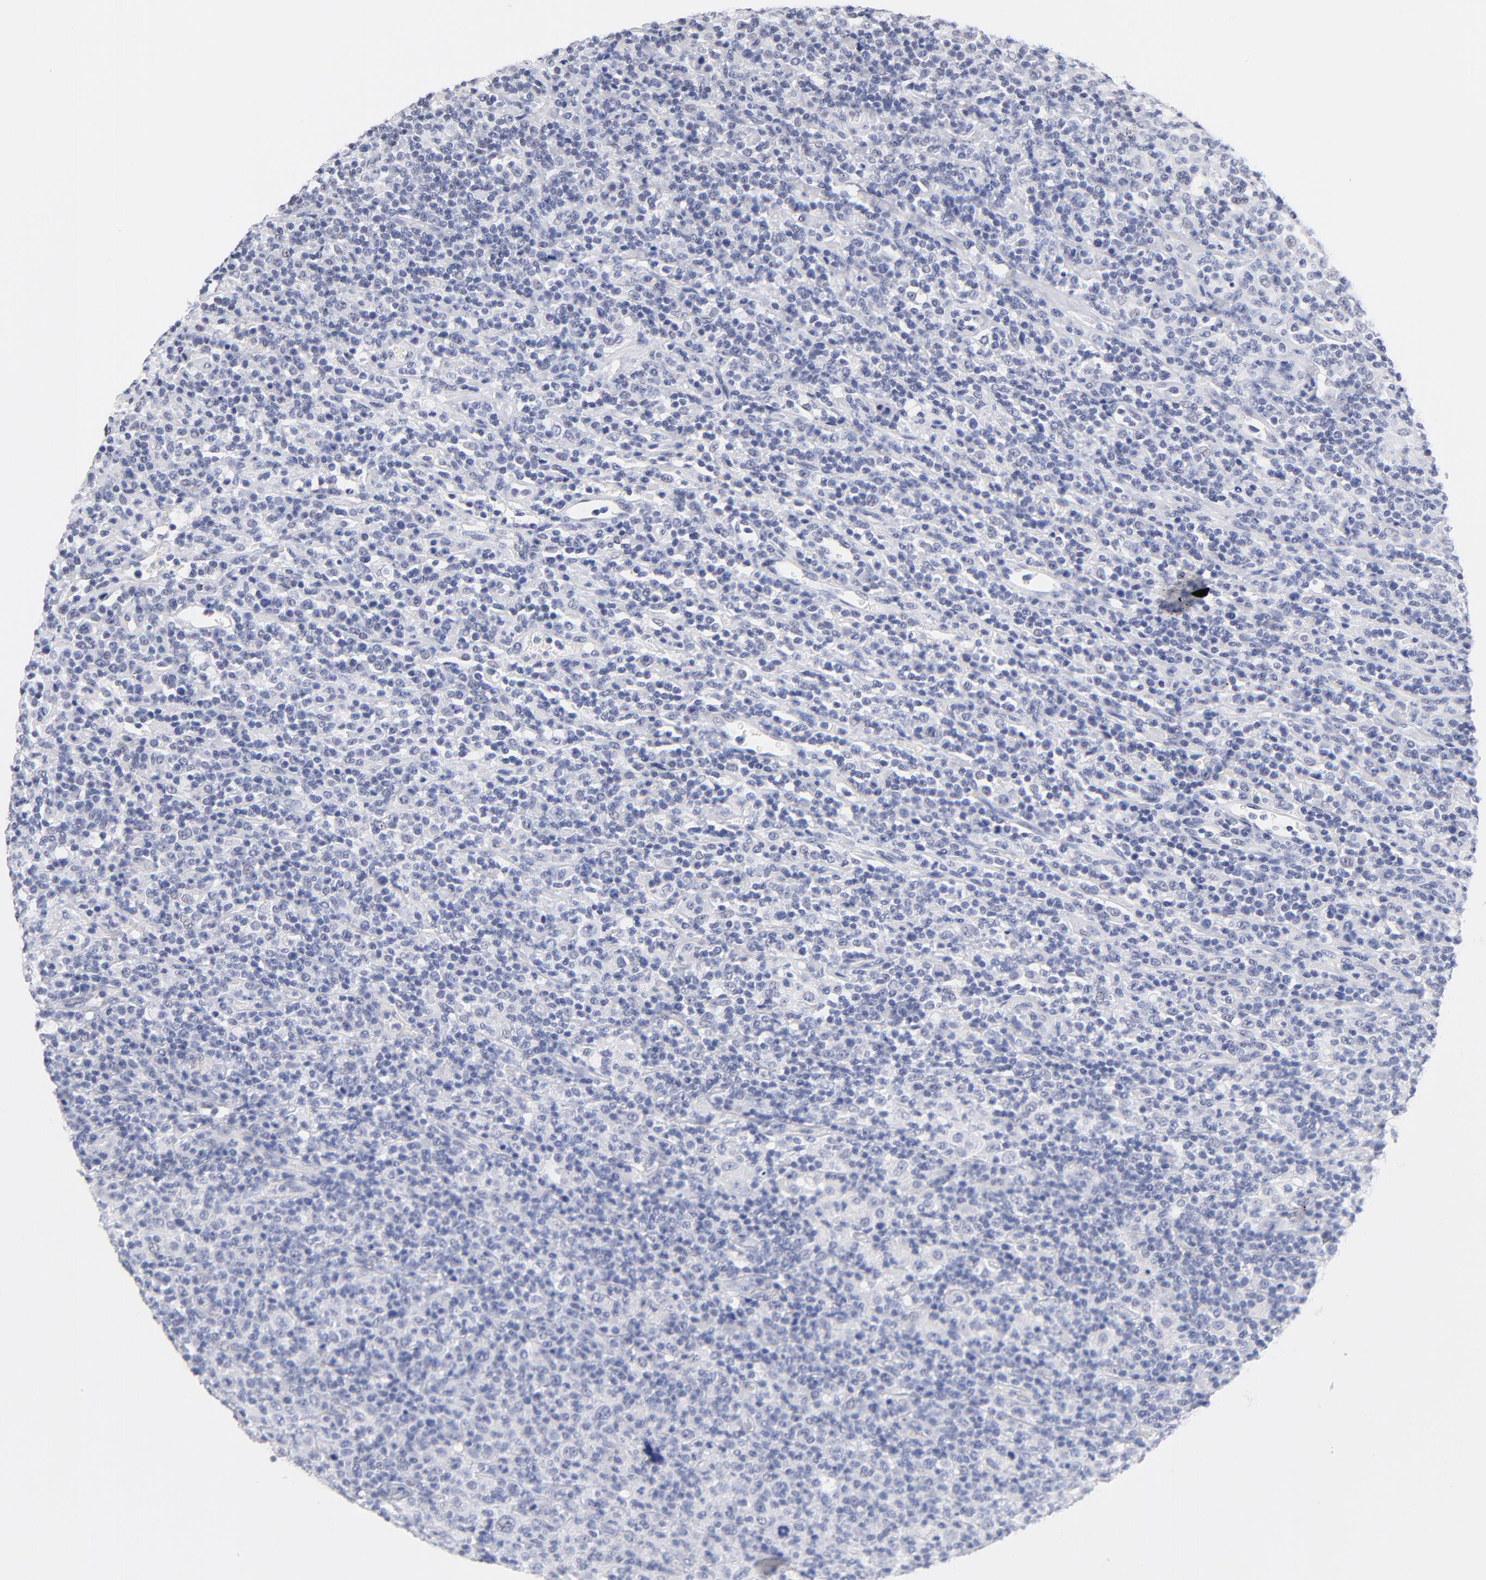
{"staining": {"intensity": "negative", "quantity": "none", "location": "none"}, "tissue": "lymphoma", "cell_type": "Tumor cells", "image_type": "cancer", "snomed": [{"axis": "morphology", "description": "Hodgkin's disease, NOS"}, {"axis": "topography", "description": "Lymph node"}], "caption": "Histopathology image shows no protein staining in tumor cells of lymphoma tissue. The staining was performed using DAB to visualize the protein expression in brown, while the nuclei were stained in blue with hematoxylin (Magnification: 20x).", "gene": "ZNF74", "patient": {"sex": "male", "age": 65}}